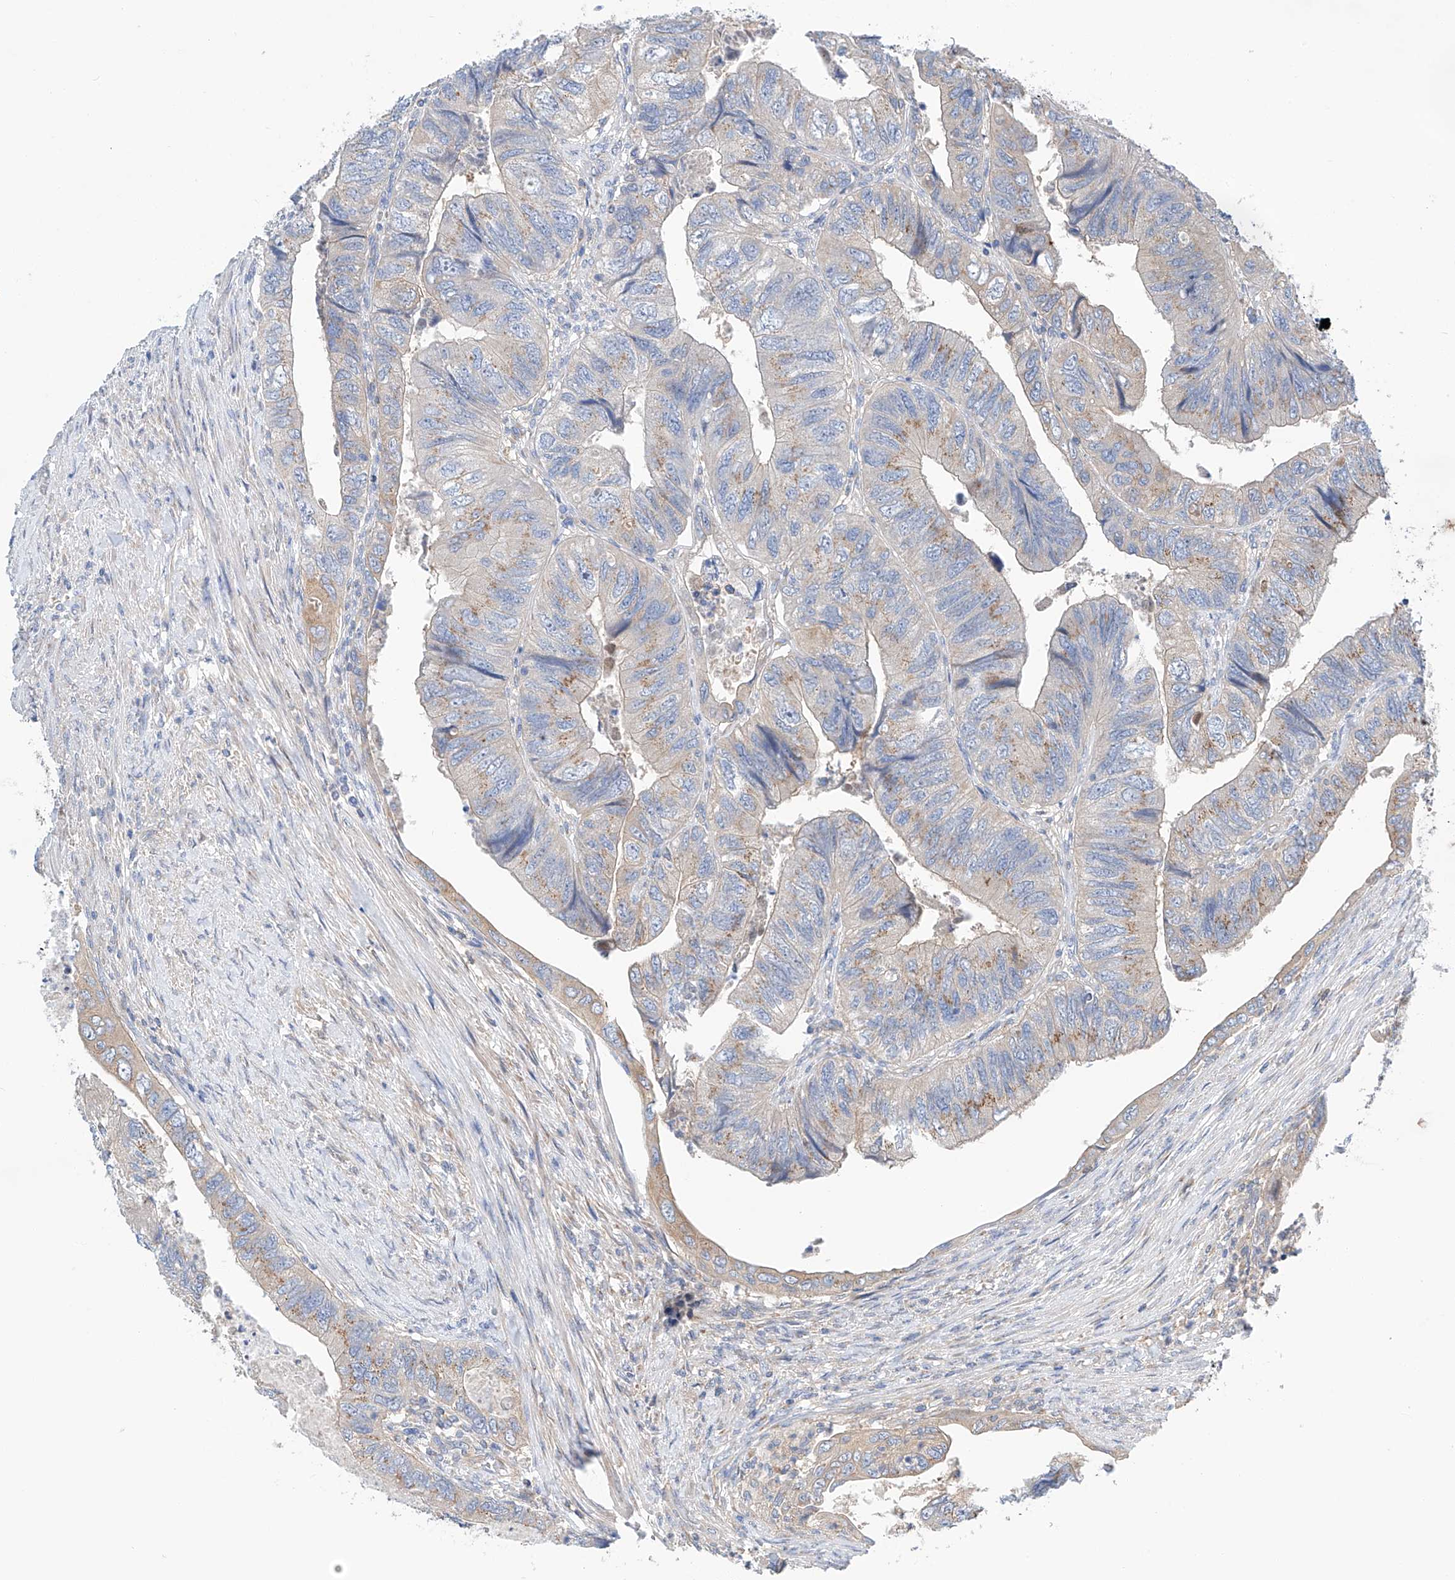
{"staining": {"intensity": "weak", "quantity": "25%-75%", "location": "cytoplasmic/membranous"}, "tissue": "colorectal cancer", "cell_type": "Tumor cells", "image_type": "cancer", "snomed": [{"axis": "morphology", "description": "Adenocarcinoma, NOS"}, {"axis": "topography", "description": "Rectum"}], "caption": "The immunohistochemical stain highlights weak cytoplasmic/membranous staining in tumor cells of colorectal cancer (adenocarcinoma) tissue.", "gene": "SLC22A7", "patient": {"sex": "male", "age": 63}}